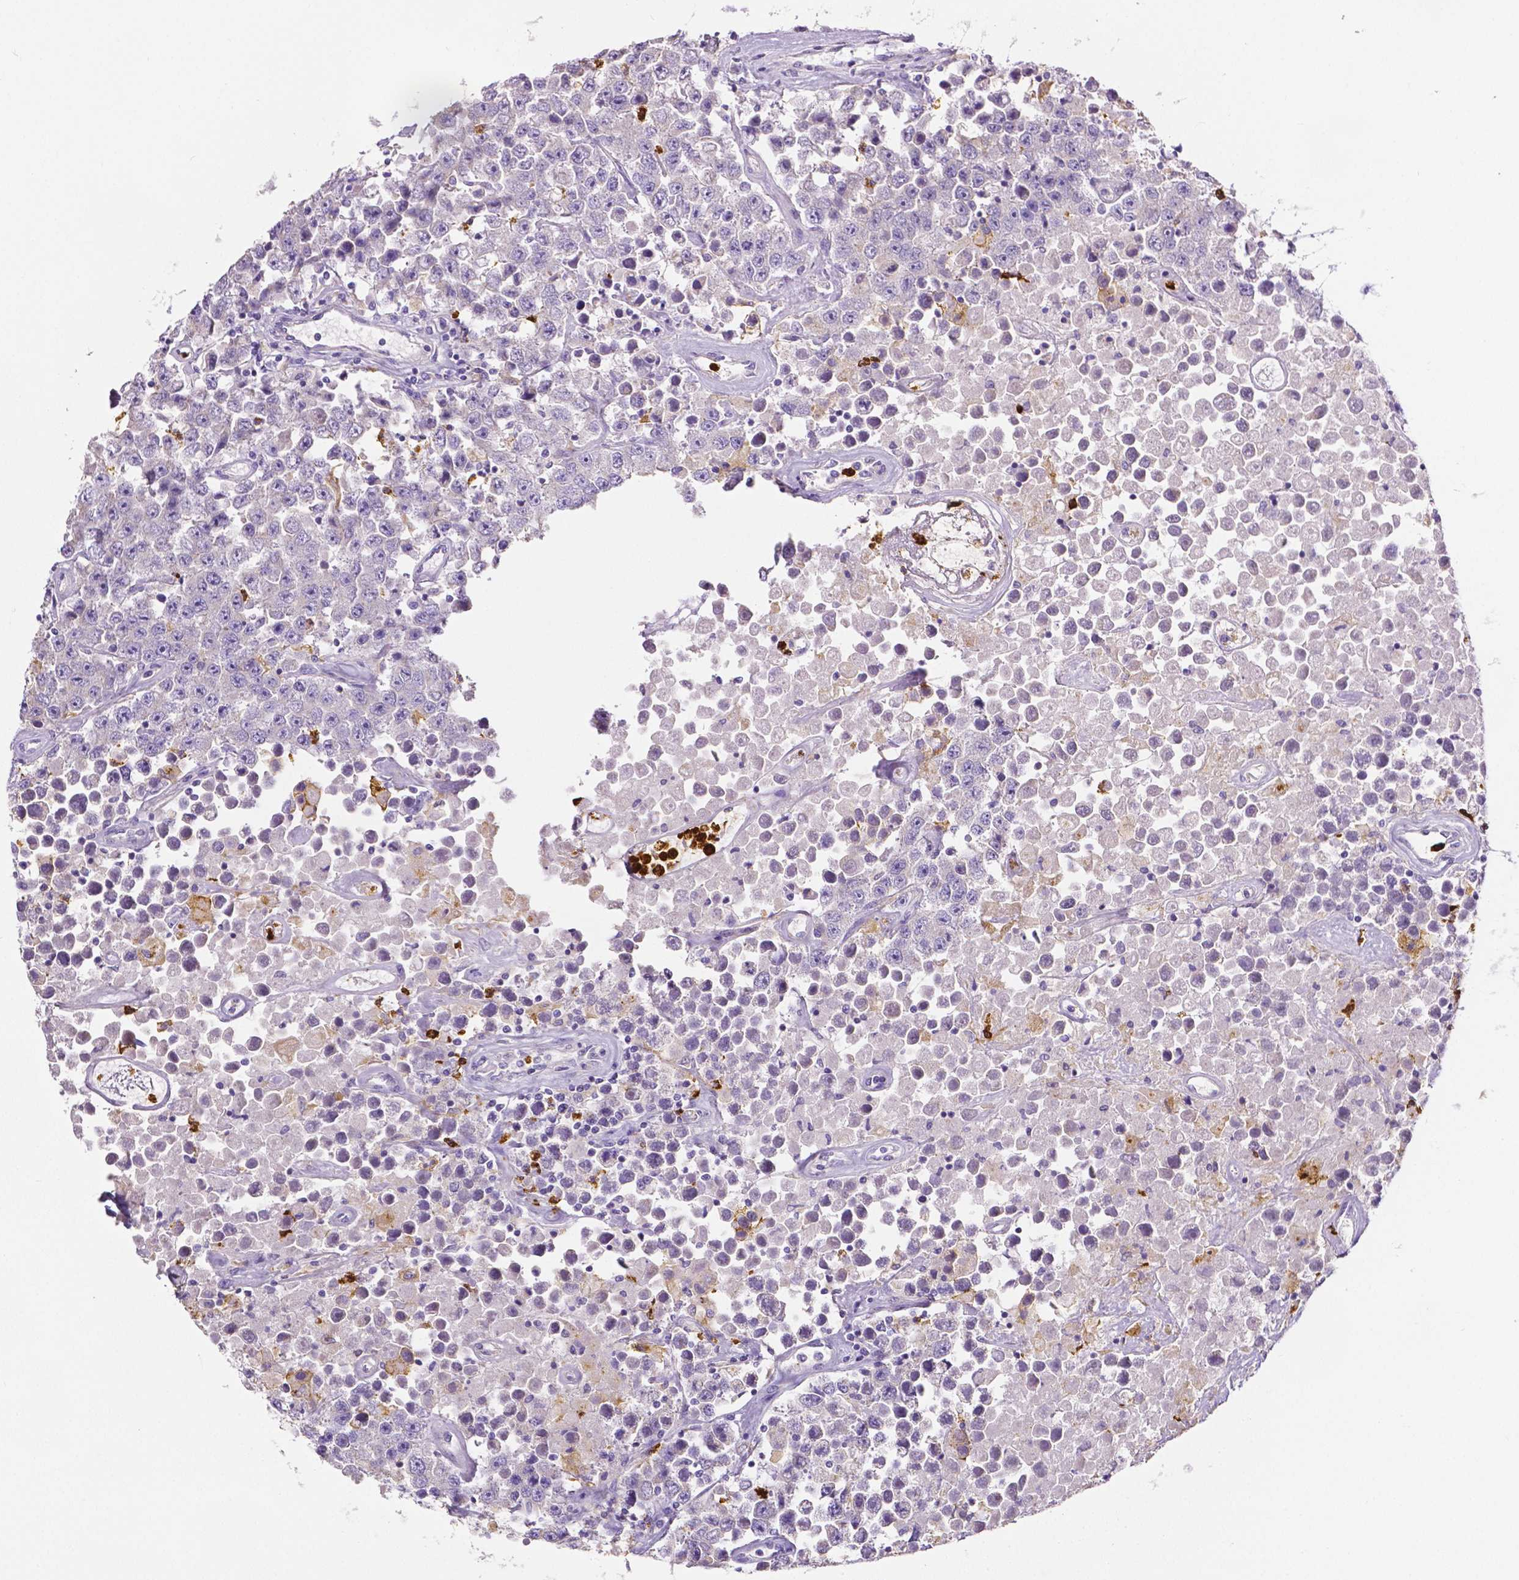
{"staining": {"intensity": "negative", "quantity": "none", "location": "none"}, "tissue": "testis cancer", "cell_type": "Tumor cells", "image_type": "cancer", "snomed": [{"axis": "morphology", "description": "Seminoma, NOS"}, {"axis": "topography", "description": "Testis"}], "caption": "An image of seminoma (testis) stained for a protein displays no brown staining in tumor cells.", "gene": "MMP9", "patient": {"sex": "male", "age": 52}}